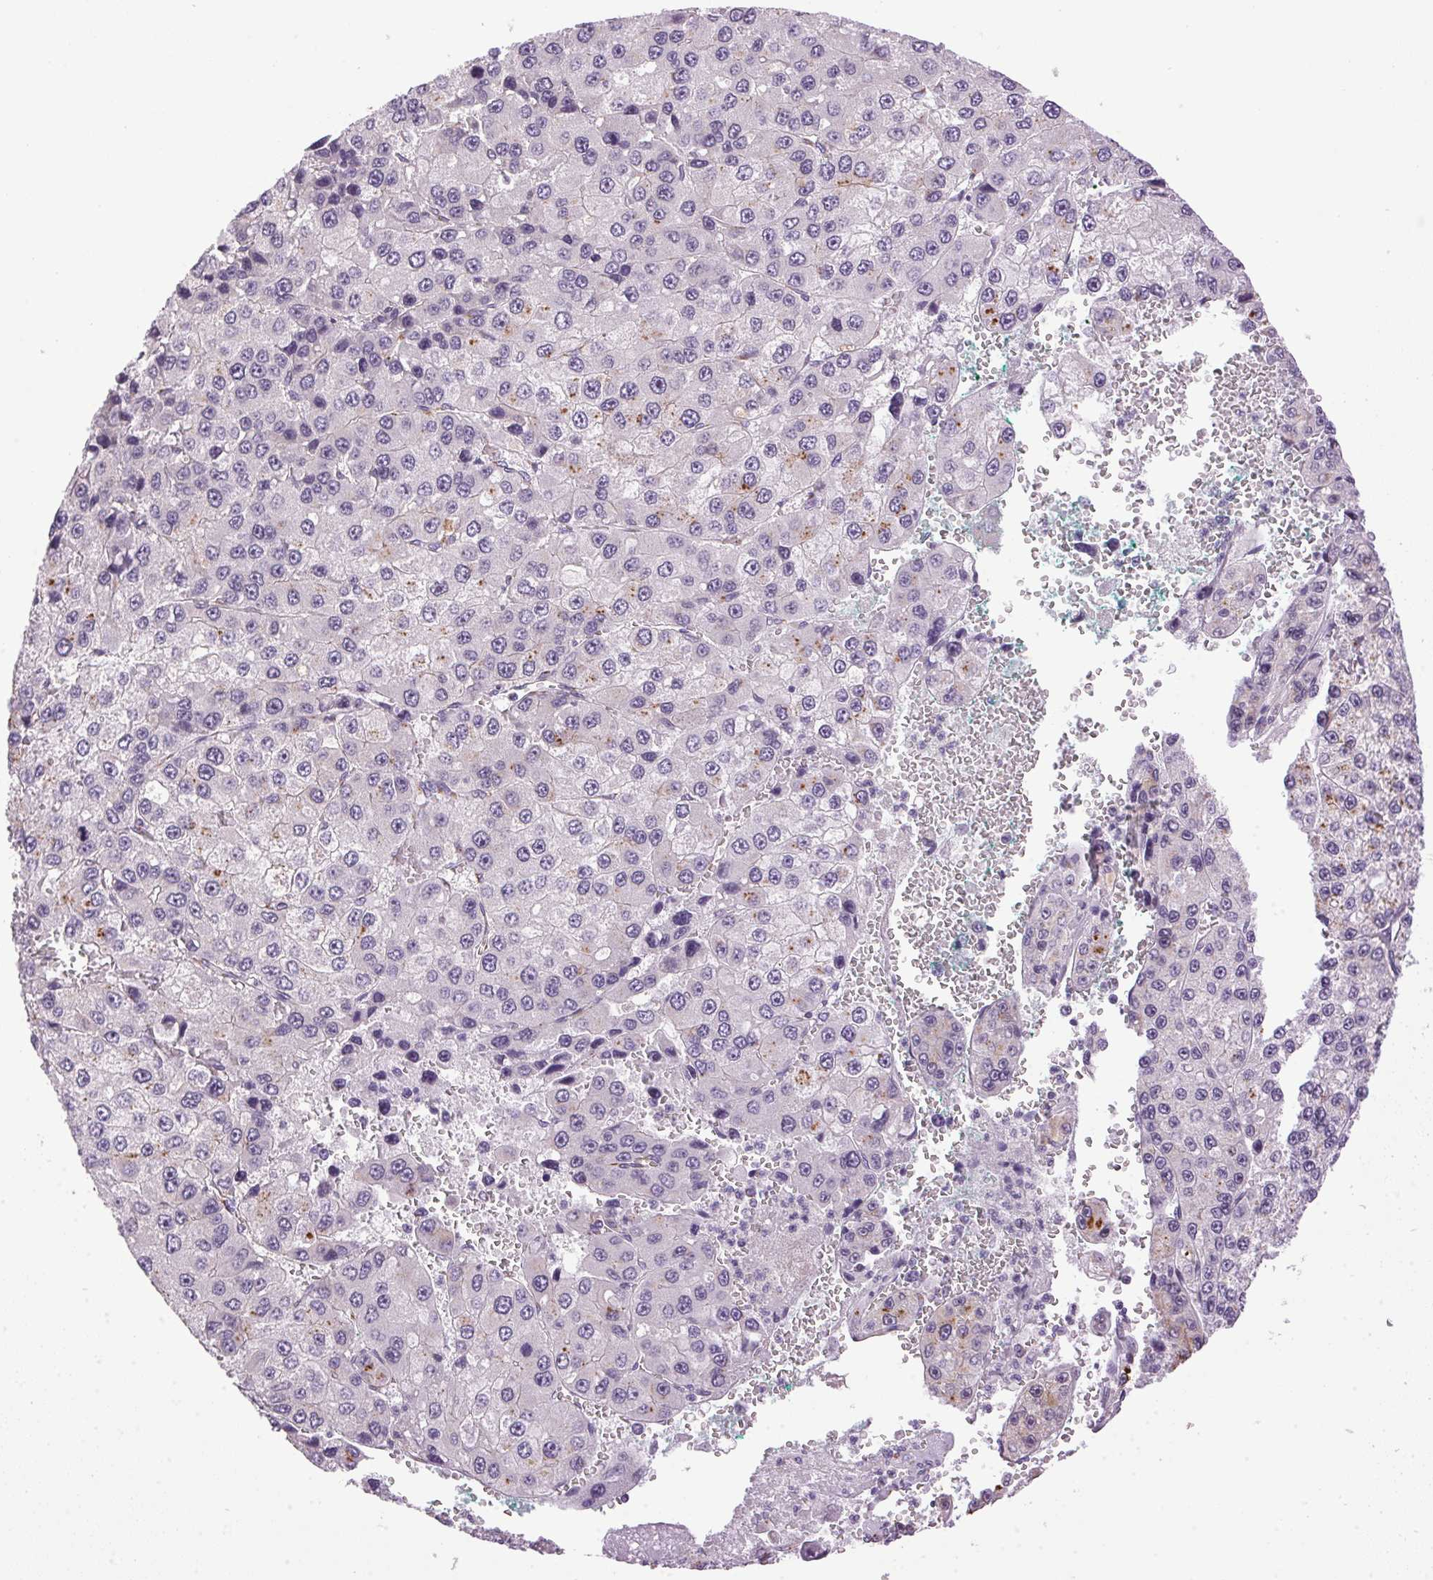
{"staining": {"intensity": "moderate", "quantity": "<25%", "location": "cytoplasmic/membranous"}, "tissue": "liver cancer", "cell_type": "Tumor cells", "image_type": "cancer", "snomed": [{"axis": "morphology", "description": "Carcinoma, Hepatocellular, NOS"}, {"axis": "topography", "description": "Liver"}], "caption": "Human liver cancer stained for a protein (brown) exhibits moderate cytoplasmic/membranous positive staining in approximately <25% of tumor cells.", "gene": "GOLPH3", "patient": {"sex": "female", "age": 73}}